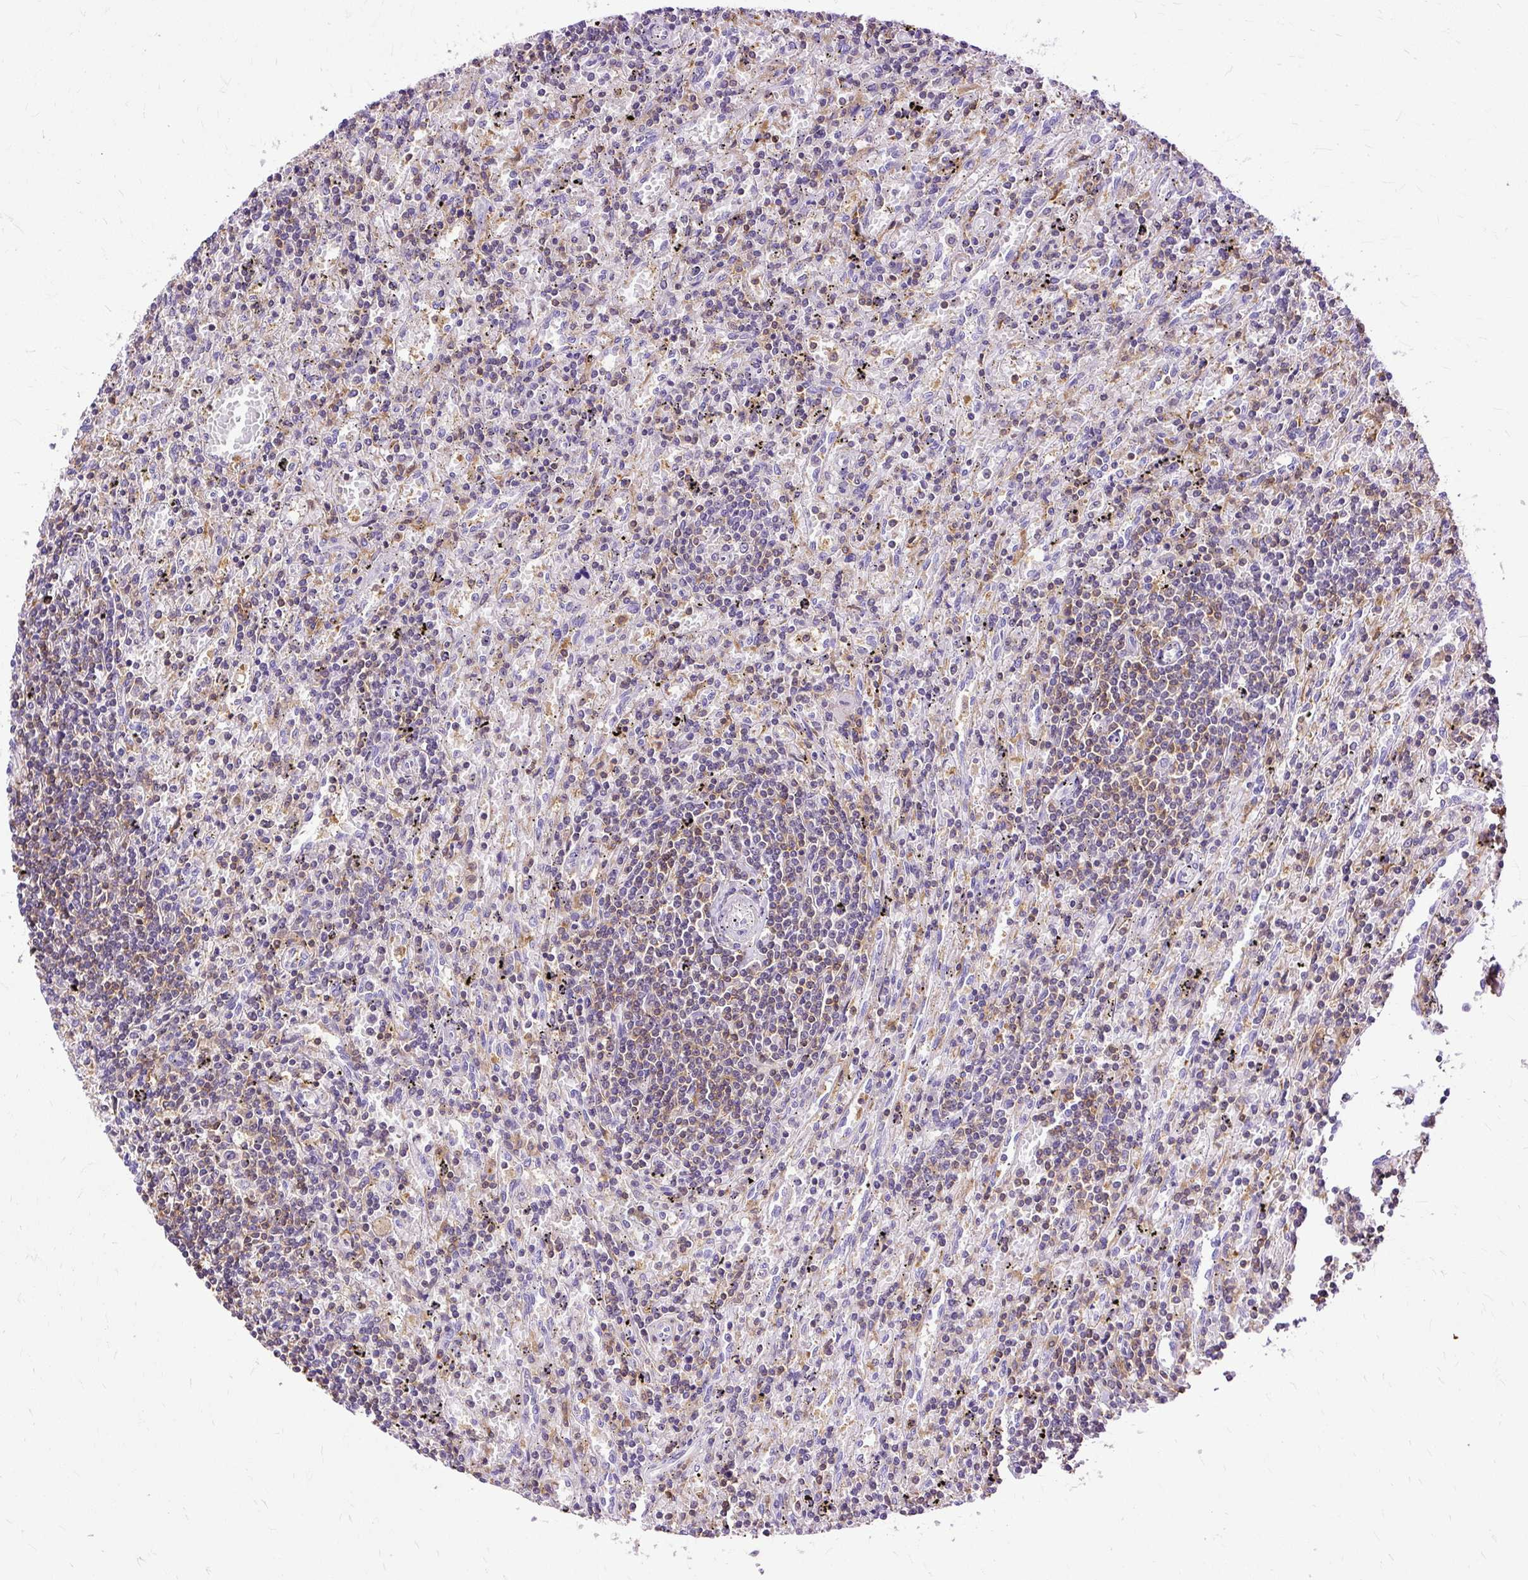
{"staining": {"intensity": "negative", "quantity": "none", "location": "none"}, "tissue": "lymphoma", "cell_type": "Tumor cells", "image_type": "cancer", "snomed": [{"axis": "morphology", "description": "Malignant lymphoma, non-Hodgkin's type, Low grade"}, {"axis": "topography", "description": "Spleen"}], "caption": "Immunohistochemistry histopathology image of neoplastic tissue: lymphoma stained with DAB displays no significant protein positivity in tumor cells. Brightfield microscopy of immunohistochemistry stained with DAB (3,3'-diaminobenzidine) (brown) and hematoxylin (blue), captured at high magnification.", "gene": "TWF2", "patient": {"sex": "male", "age": 76}}